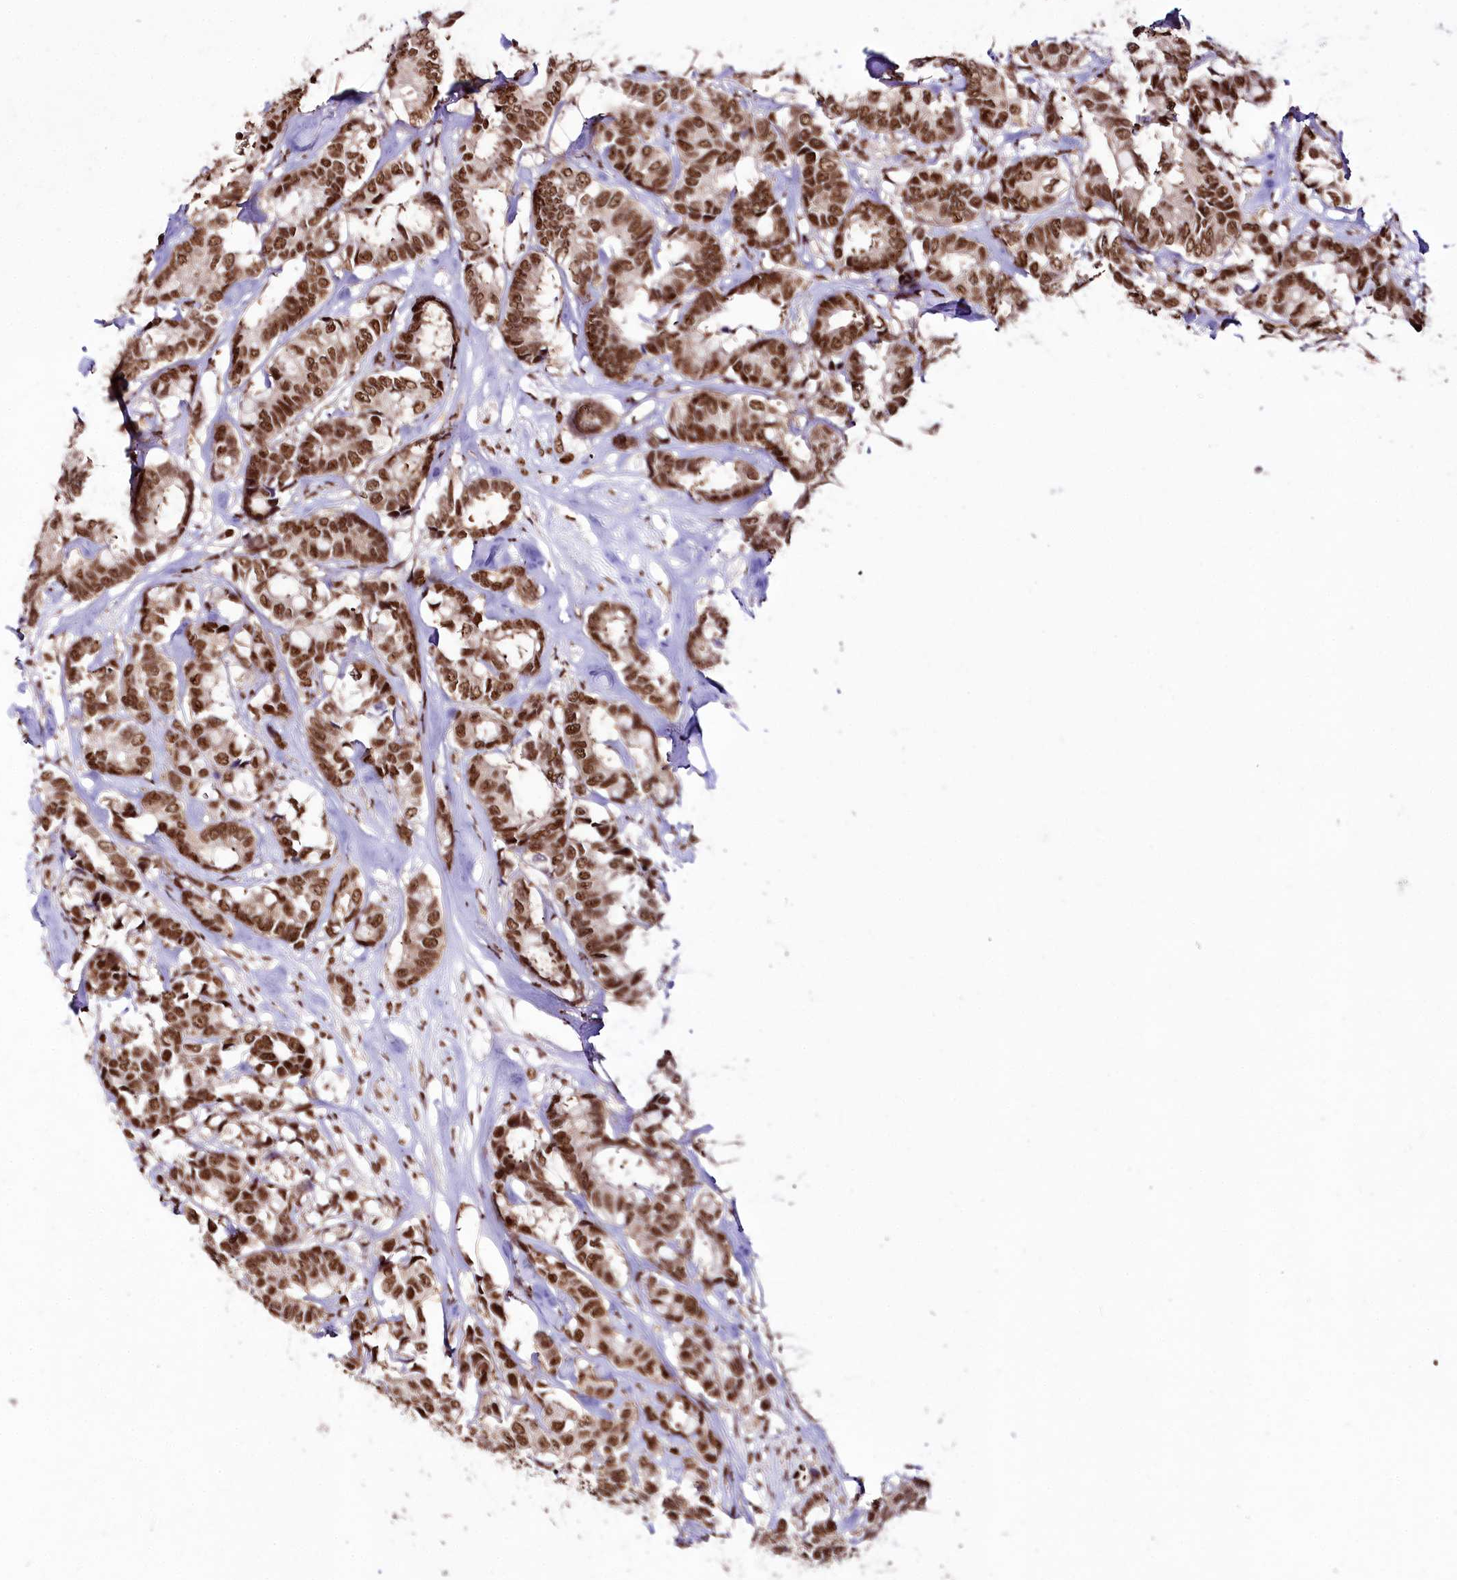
{"staining": {"intensity": "strong", "quantity": ">75%", "location": "nuclear"}, "tissue": "breast cancer", "cell_type": "Tumor cells", "image_type": "cancer", "snomed": [{"axis": "morphology", "description": "Duct carcinoma"}, {"axis": "topography", "description": "Breast"}], "caption": "Human breast cancer stained with a protein marker demonstrates strong staining in tumor cells.", "gene": "SMARCE1", "patient": {"sex": "female", "age": 87}}